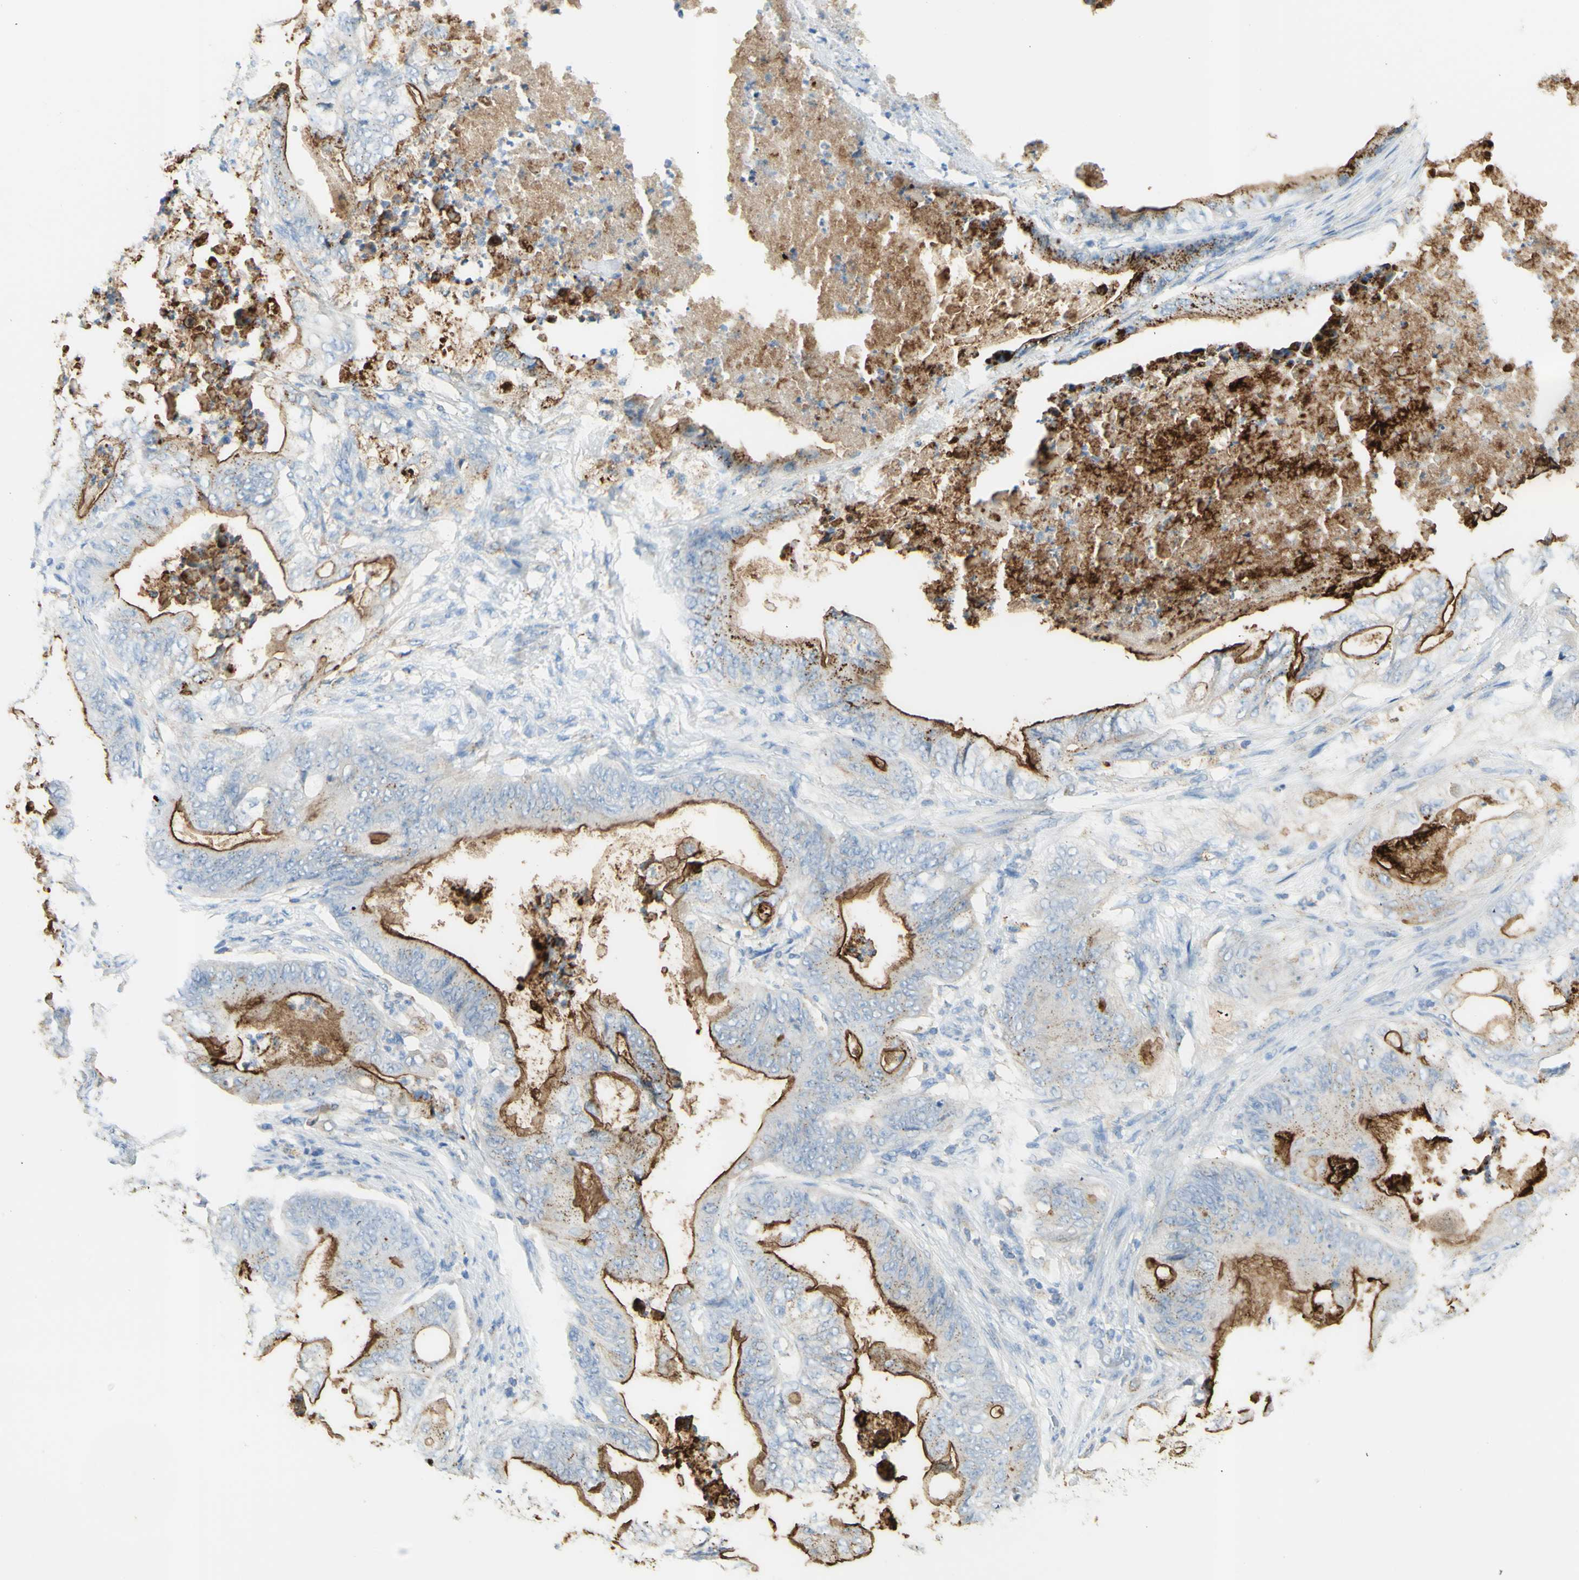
{"staining": {"intensity": "strong", "quantity": "25%-75%", "location": "cytoplasmic/membranous"}, "tissue": "stomach cancer", "cell_type": "Tumor cells", "image_type": "cancer", "snomed": [{"axis": "morphology", "description": "Adenocarcinoma, NOS"}, {"axis": "topography", "description": "Stomach"}], "caption": "Immunohistochemical staining of human stomach cancer reveals high levels of strong cytoplasmic/membranous staining in about 25%-75% of tumor cells.", "gene": "TSPAN1", "patient": {"sex": "female", "age": 73}}